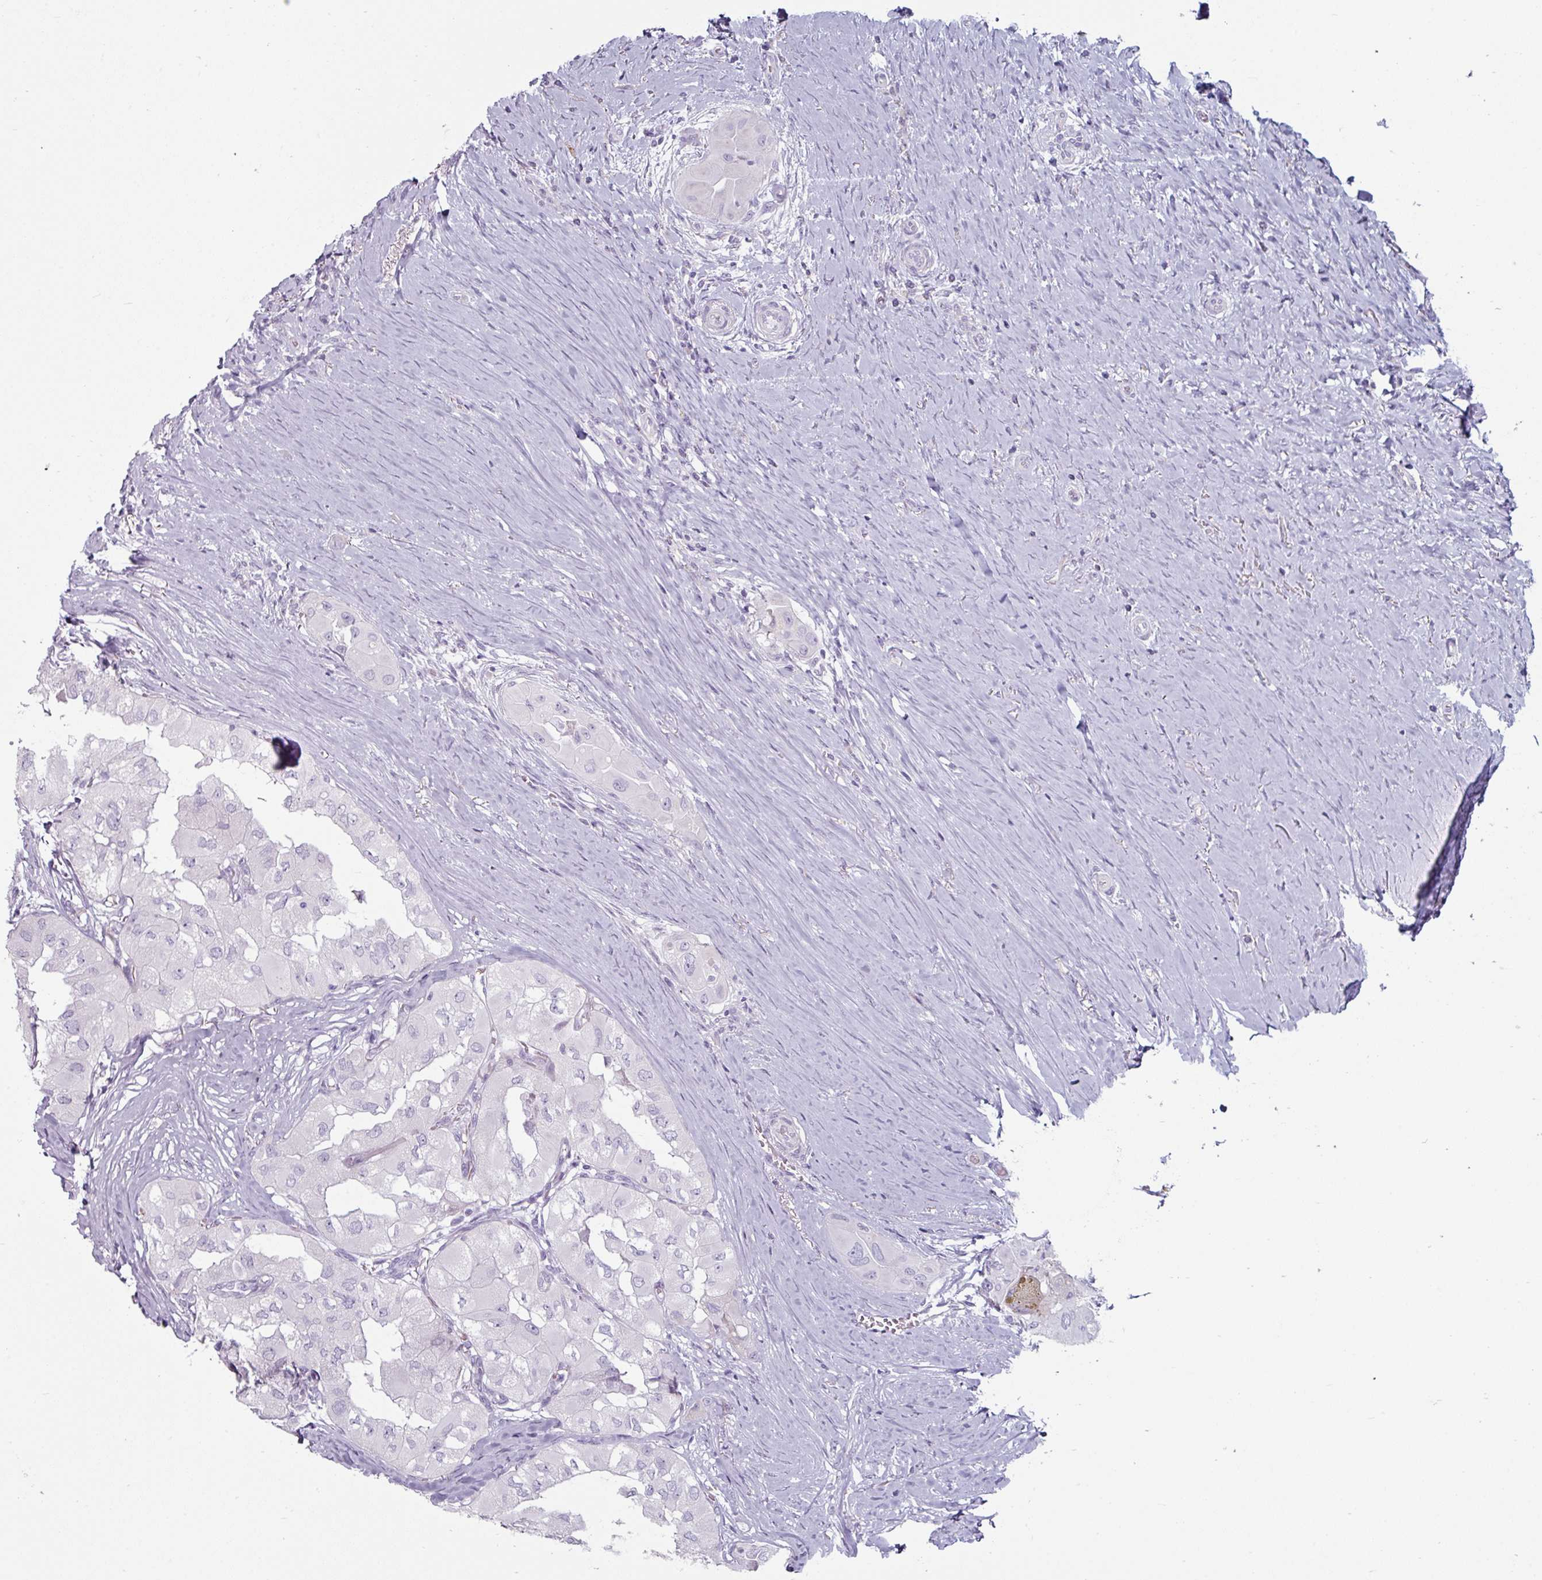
{"staining": {"intensity": "negative", "quantity": "none", "location": "none"}, "tissue": "thyroid cancer", "cell_type": "Tumor cells", "image_type": "cancer", "snomed": [{"axis": "morphology", "description": "Papillary adenocarcinoma, NOS"}, {"axis": "topography", "description": "Thyroid gland"}], "caption": "Immunohistochemical staining of human papillary adenocarcinoma (thyroid) exhibits no significant expression in tumor cells. (DAB immunohistochemistry, high magnification).", "gene": "CLCA1", "patient": {"sex": "female", "age": 59}}